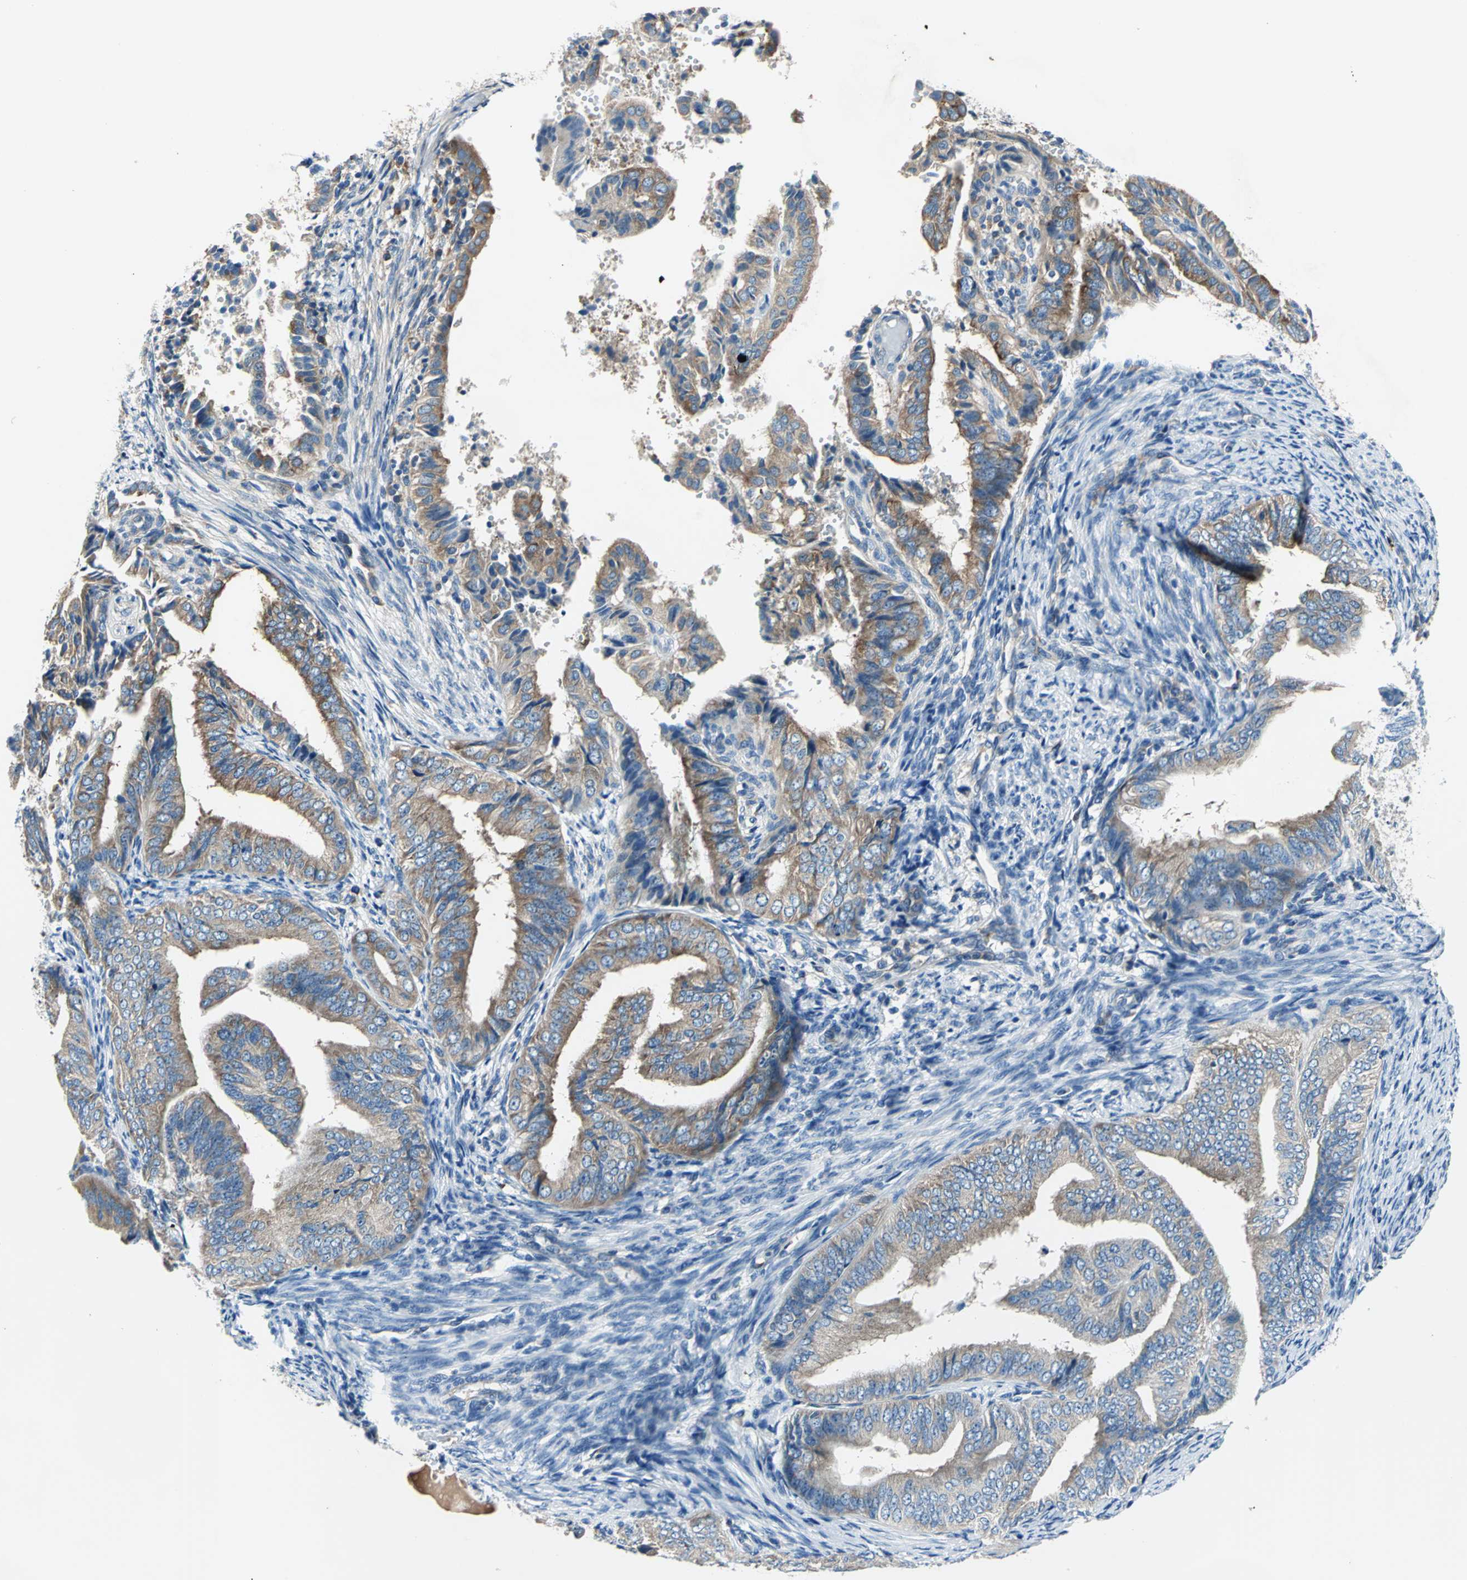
{"staining": {"intensity": "moderate", "quantity": ">75%", "location": "cytoplasmic/membranous"}, "tissue": "endometrial cancer", "cell_type": "Tumor cells", "image_type": "cancer", "snomed": [{"axis": "morphology", "description": "Adenocarcinoma, NOS"}, {"axis": "topography", "description": "Endometrium"}], "caption": "An image of endometrial adenocarcinoma stained for a protein displays moderate cytoplasmic/membranous brown staining in tumor cells.", "gene": "TRIM25", "patient": {"sex": "female", "age": 58}}